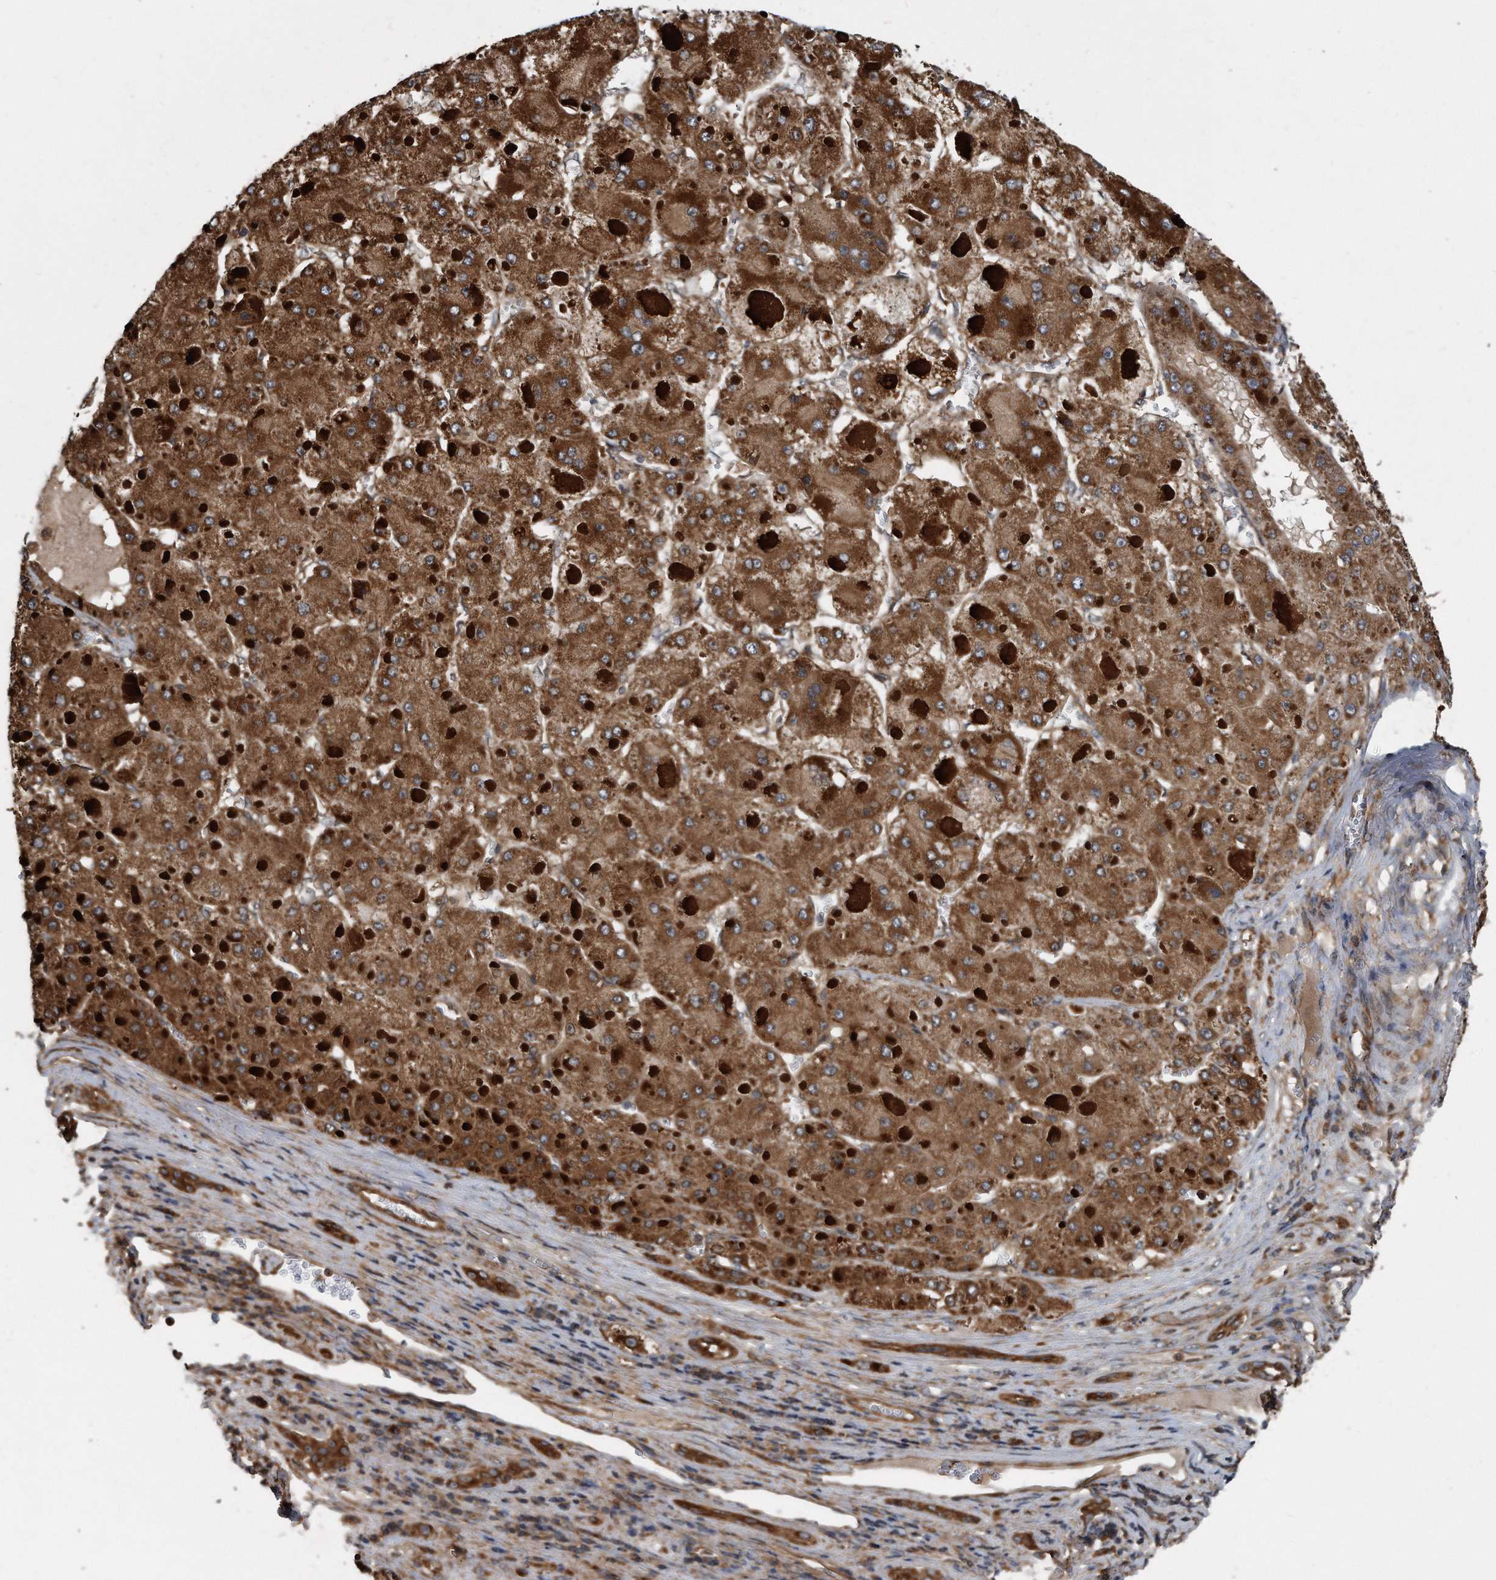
{"staining": {"intensity": "moderate", "quantity": ">75%", "location": "cytoplasmic/membranous"}, "tissue": "liver cancer", "cell_type": "Tumor cells", "image_type": "cancer", "snomed": [{"axis": "morphology", "description": "Carcinoma, Hepatocellular, NOS"}, {"axis": "topography", "description": "Liver"}], "caption": "Hepatocellular carcinoma (liver) stained for a protein exhibits moderate cytoplasmic/membranous positivity in tumor cells. (Stains: DAB (3,3'-diaminobenzidine) in brown, nuclei in blue, Microscopy: brightfield microscopy at high magnification).", "gene": "FAM136A", "patient": {"sex": "female", "age": 73}}